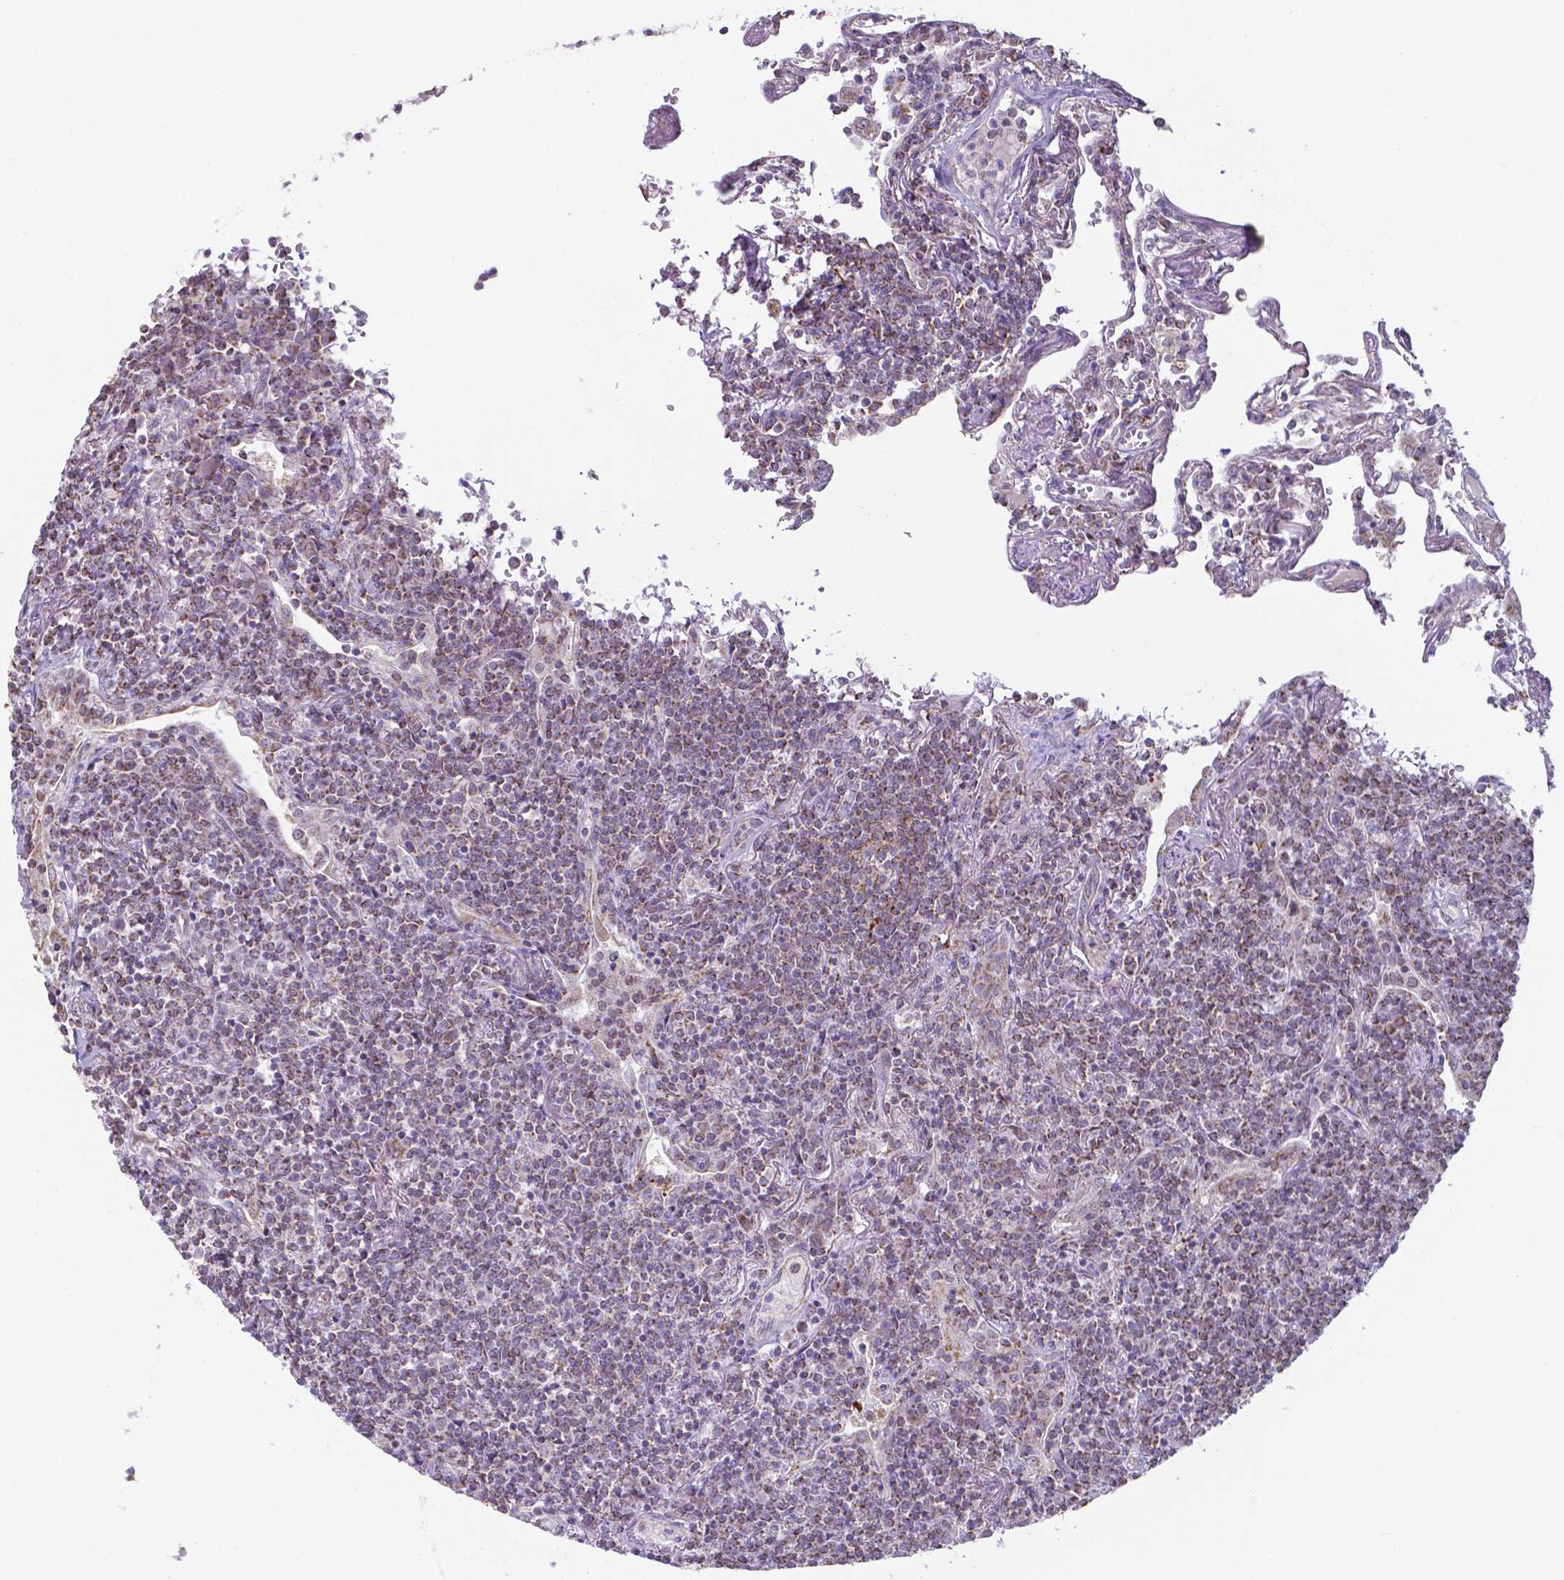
{"staining": {"intensity": "weak", "quantity": "<25%", "location": "cytoplasmic/membranous"}, "tissue": "lymphoma", "cell_type": "Tumor cells", "image_type": "cancer", "snomed": [{"axis": "morphology", "description": "Malignant lymphoma, non-Hodgkin's type, Low grade"}, {"axis": "topography", "description": "Lung"}], "caption": "Immunohistochemistry (IHC) histopathology image of neoplastic tissue: lymphoma stained with DAB demonstrates no significant protein positivity in tumor cells.", "gene": "FAM114A1", "patient": {"sex": "female", "age": 71}}